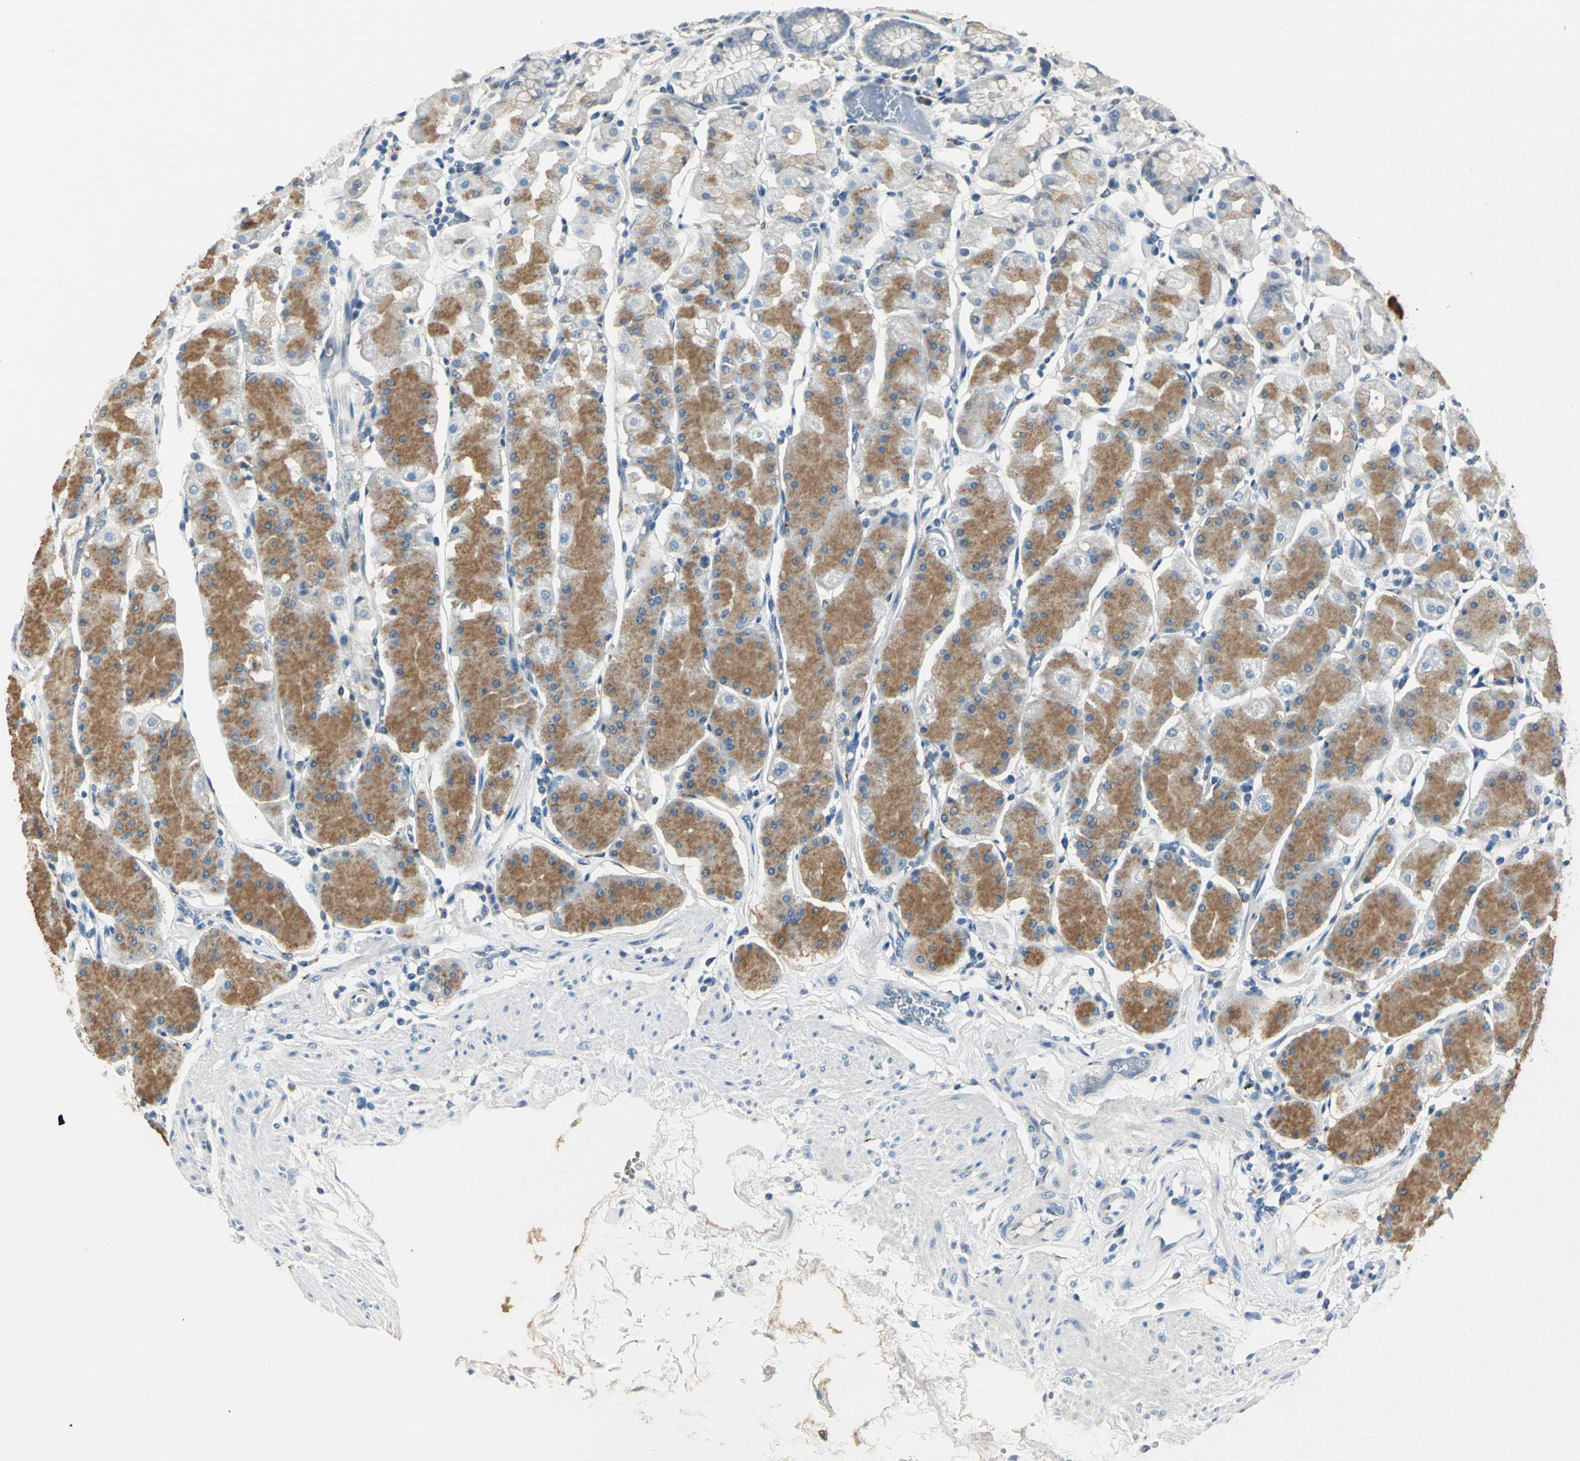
{"staining": {"intensity": "moderate", "quantity": "25%-75%", "location": "cytoplasmic/membranous"}, "tissue": "stomach", "cell_type": "Glandular cells", "image_type": "normal", "snomed": [{"axis": "morphology", "description": "Normal tissue, NOS"}, {"axis": "topography", "description": "Stomach, upper"}, {"axis": "topography", "description": "Stomach"}], "caption": "Immunohistochemistry photomicrograph of unremarkable human stomach stained for a protein (brown), which shows medium levels of moderate cytoplasmic/membranous staining in about 25%-75% of glandular cells.", "gene": "B3GNT2", "patient": {"sex": "male", "age": 76}}